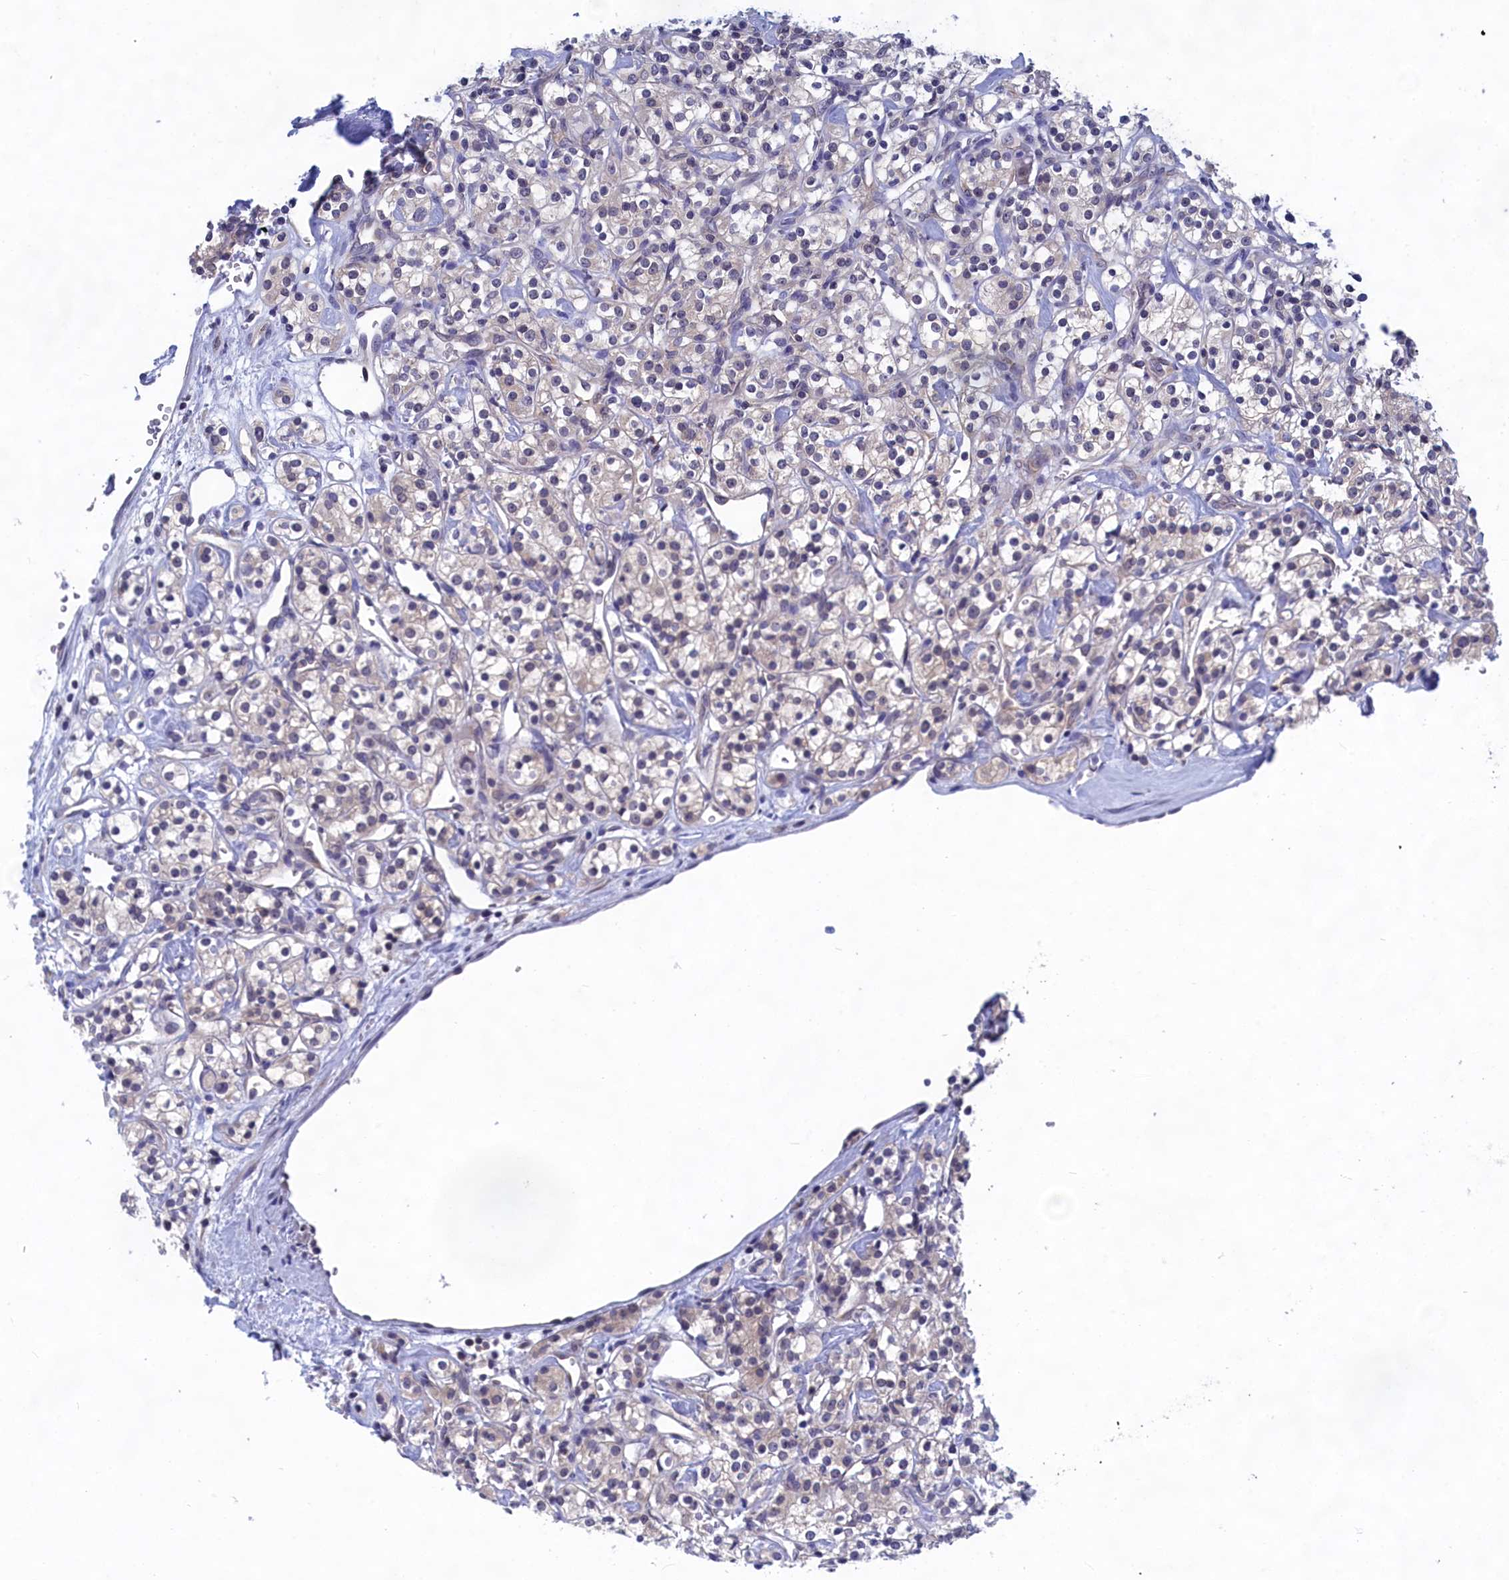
{"staining": {"intensity": "negative", "quantity": "none", "location": "none"}, "tissue": "renal cancer", "cell_type": "Tumor cells", "image_type": "cancer", "snomed": [{"axis": "morphology", "description": "Adenocarcinoma, NOS"}, {"axis": "topography", "description": "Kidney"}], "caption": "Immunohistochemistry (IHC) of human renal cancer (adenocarcinoma) displays no positivity in tumor cells.", "gene": "PGP", "patient": {"sex": "male", "age": 77}}